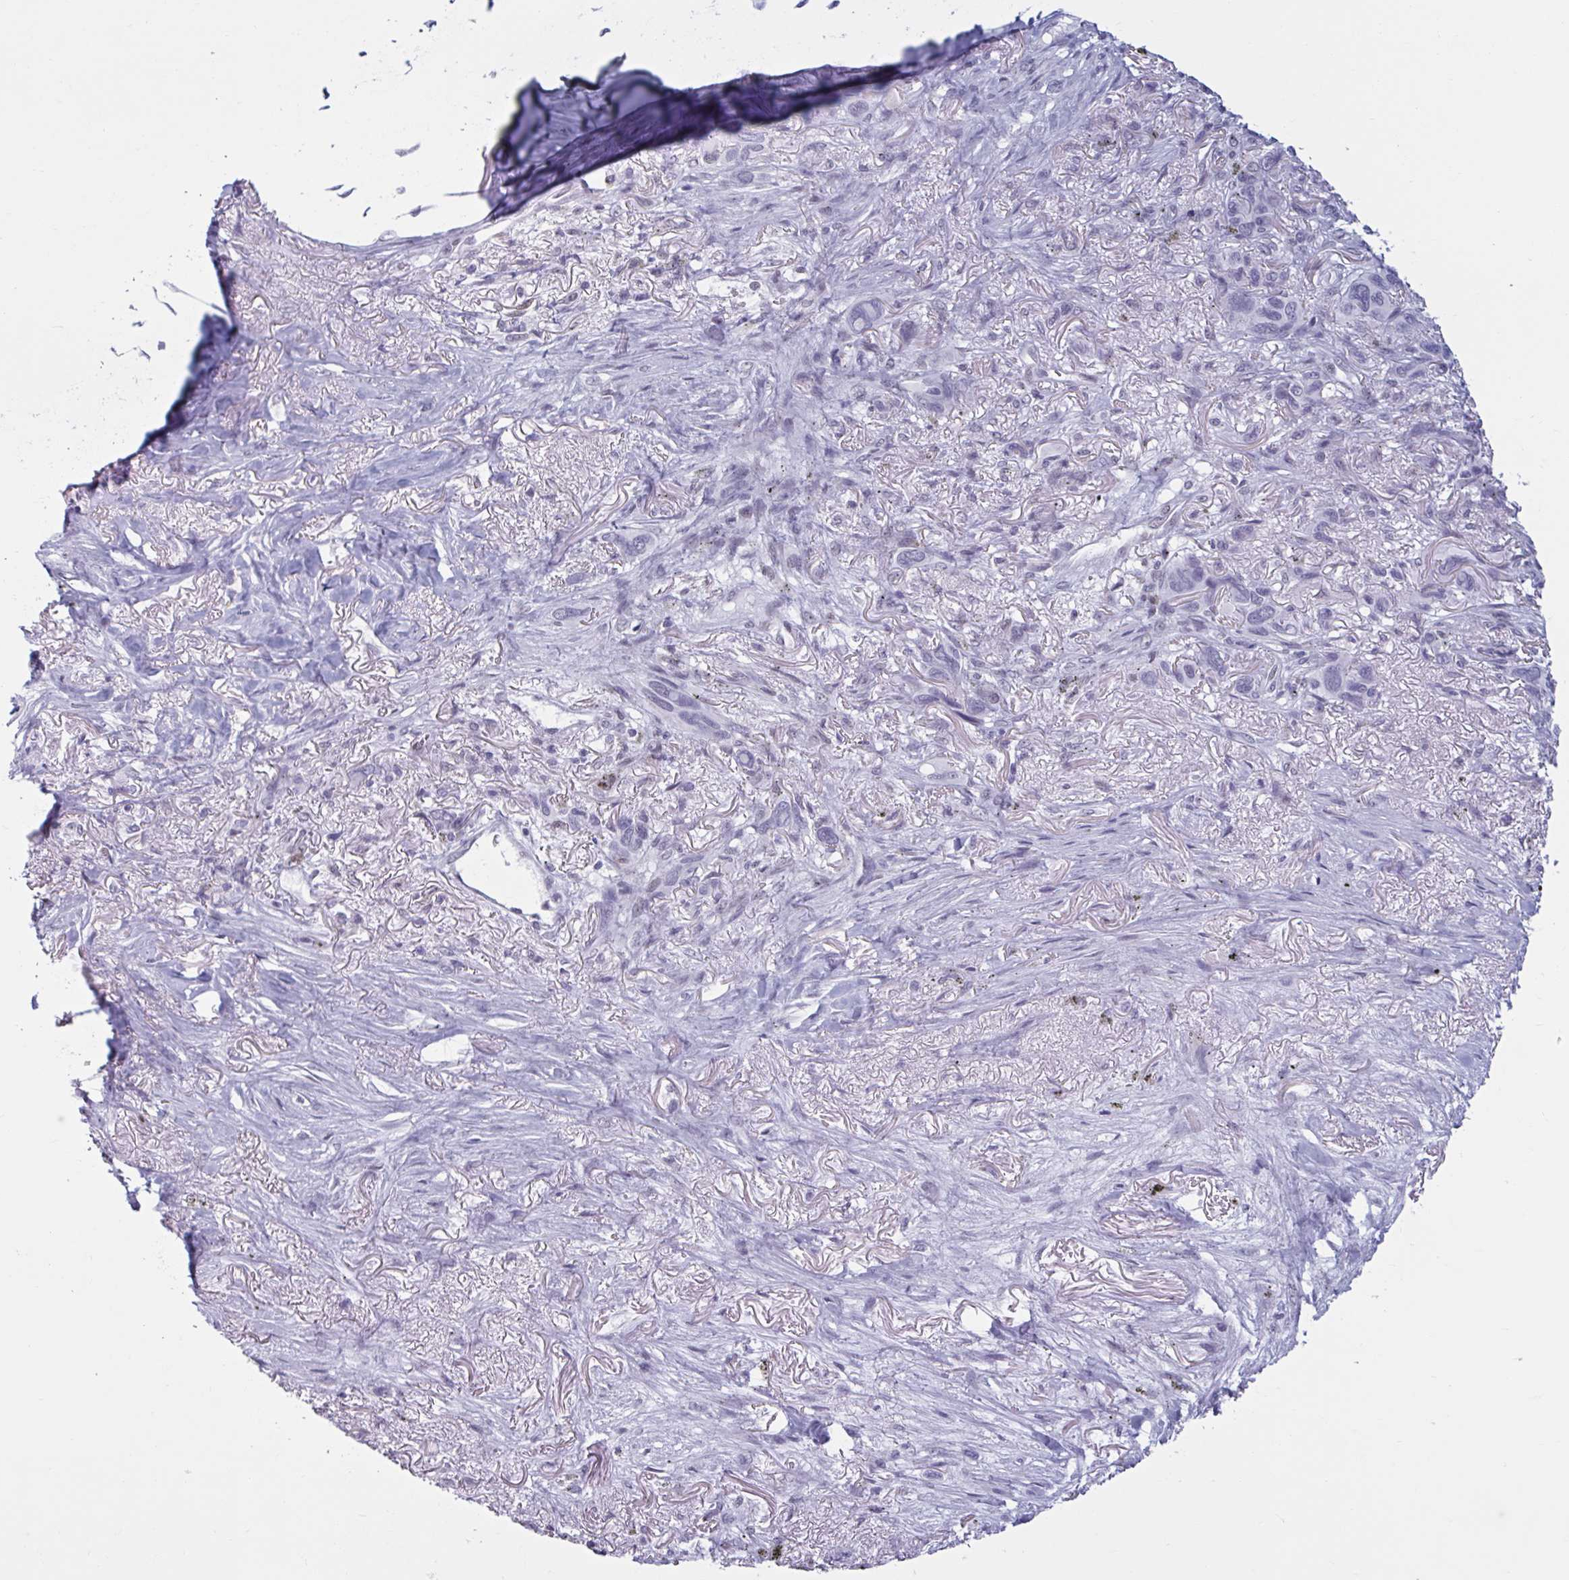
{"staining": {"intensity": "negative", "quantity": "none", "location": "none"}, "tissue": "melanoma", "cell_type": "Tumor cells", "image_type": "cancer", "snomed": [{"axis": "morphology", "description": "Malignant melanoma, Metastatic site"}, {"axis": "topography", "description": "Lung"}], "caption": "Immunohistochemistry histopathology image of melanoma stained for a protein (brown), which reveals no positivity in tumor cells.", "gene": "MSMB", "patient": {"sex": "male", "age": 48}}